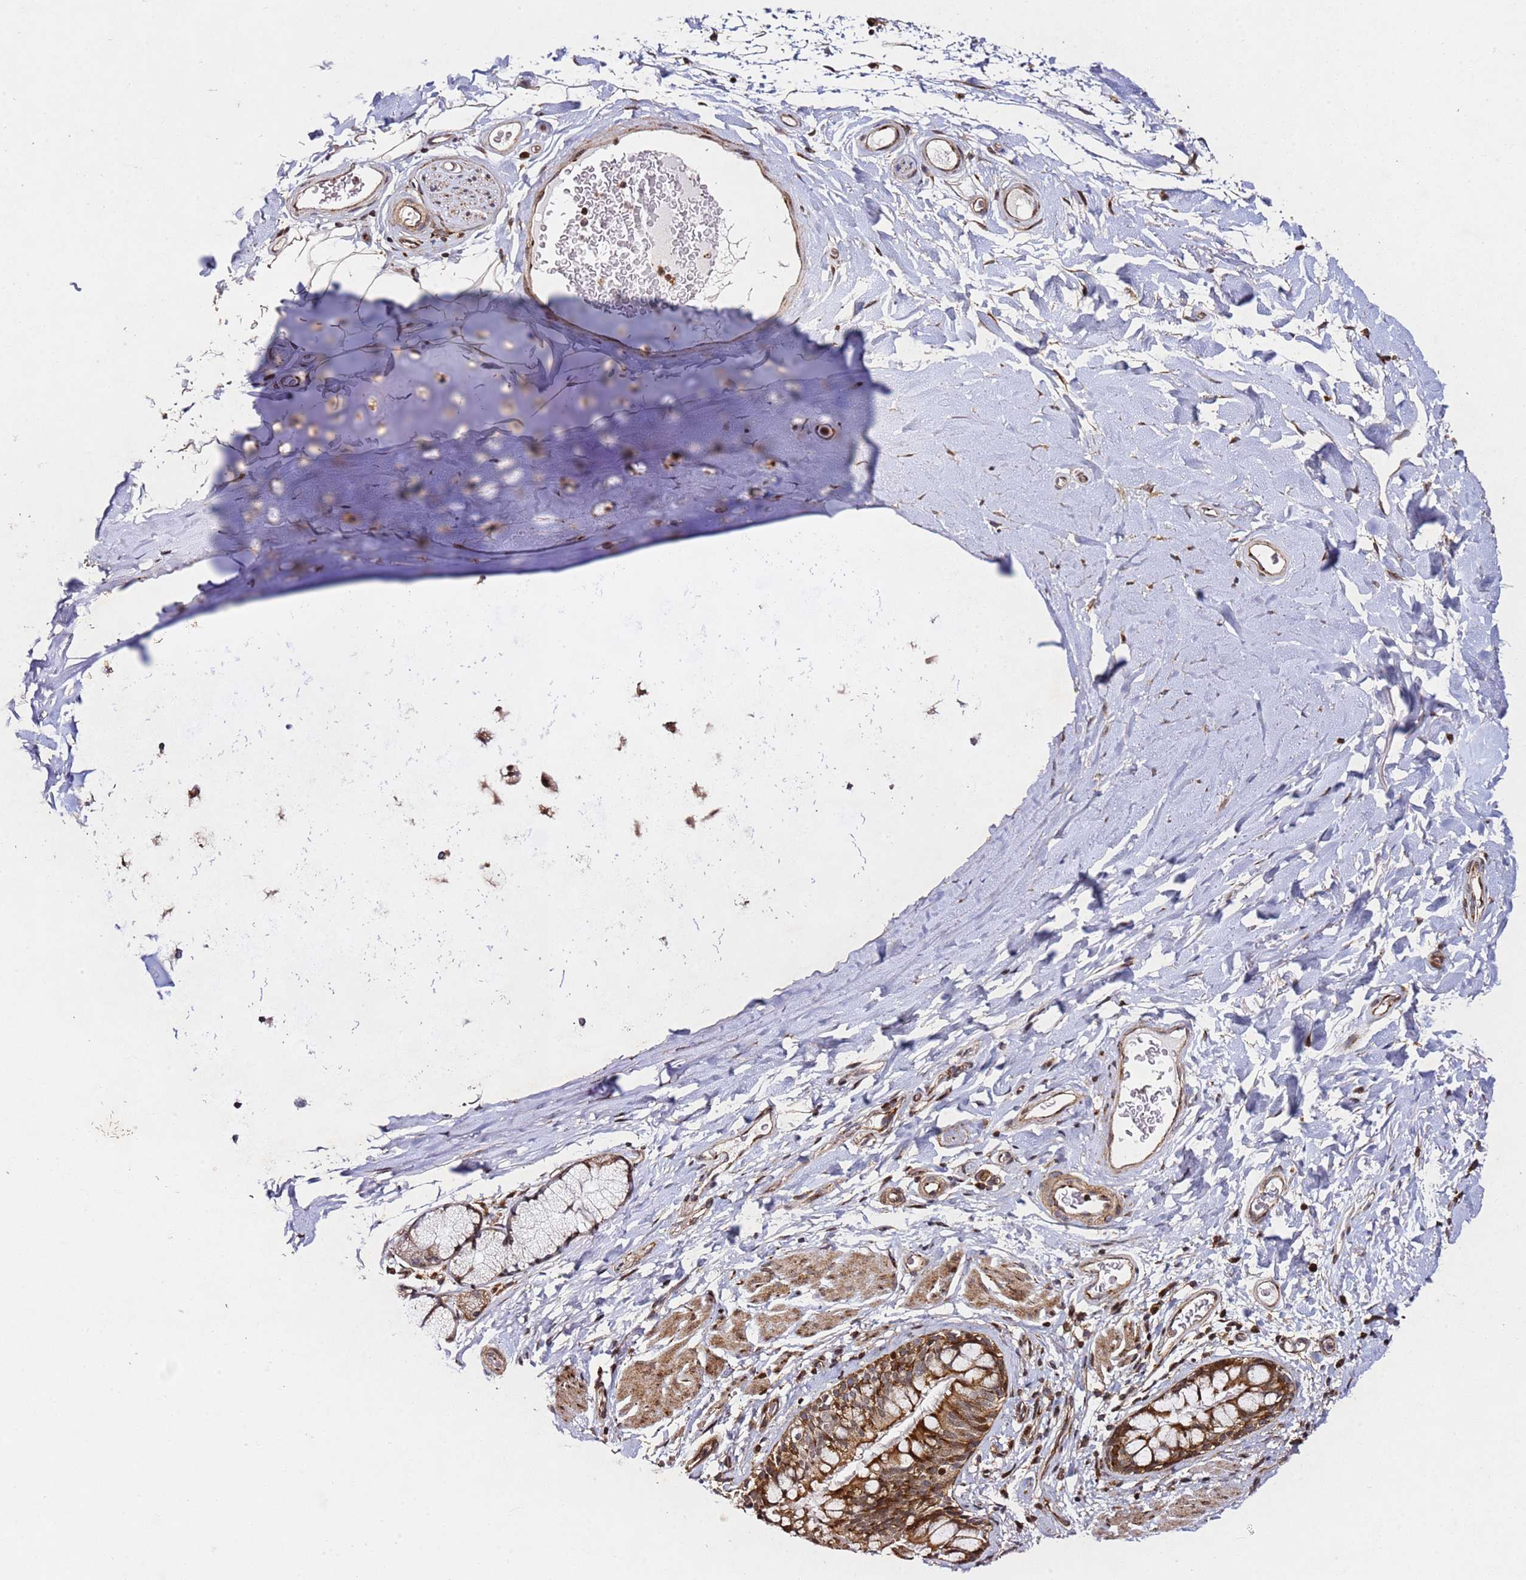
{"staining": {"intensity": "moderate", "quantity": ">75%", "location": "cytoplasmic/membranous"}, "tissue": "bronchus", "cell_type": "Respiratory epithelial cells", "image_type": "normal", "snomed": [{"axis": "morphology", "description": "Normal tissue, NOS"}, {"axis": "topography", "description": "Cartilage tissue"}, {"axis": "topography", "description": "Bronchus"}], "caption": "Immunohistochemical staining of unremarkable human bronchus displays moderate cytoplasmic/membranous protein expression in about >75% of respiratory epithelial cells.", "gene": "ZNF296", "patient": {"sex": "female", "age": 36}}